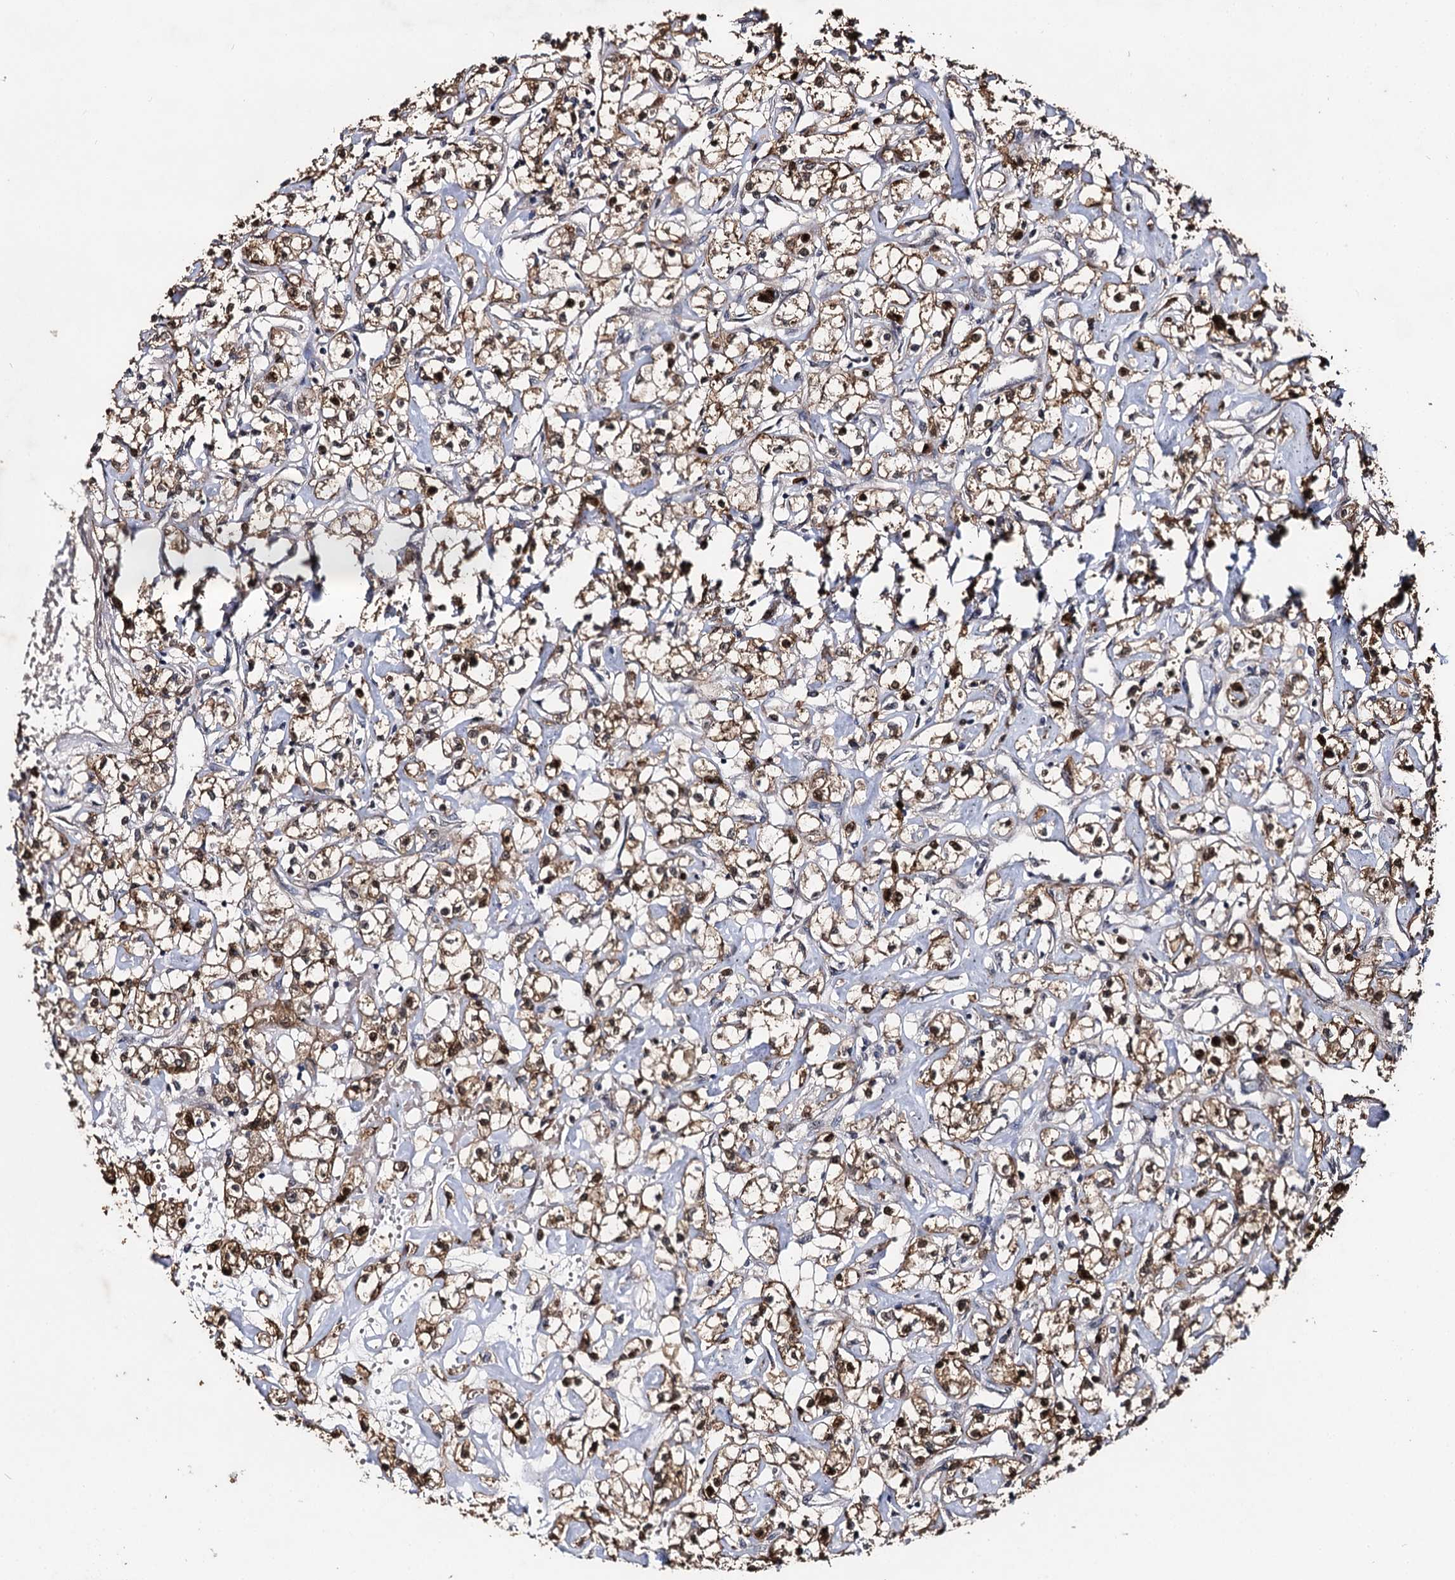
{"staining": {"intensity": "moderate", "quantity": ">75%", "location": "cytoplasmic/membranous"}, "tissue": "renal cancer", "cell_type": "Tumor cells", "image_type": "cancer", "snomed": [{"axis": "morphology", "description": "Adenocarcinoma, NOS"}, {"axis": "topography", "description": "Kidney"}], "caption": "IHC of adenocarcinoma (renal) displays medium levels of moderate cytoplasmic/membranous positivity in approximately >75% of tumor cells.", "gene": "SLC46A3", "patient": {"sex": "female", "age": 59}}